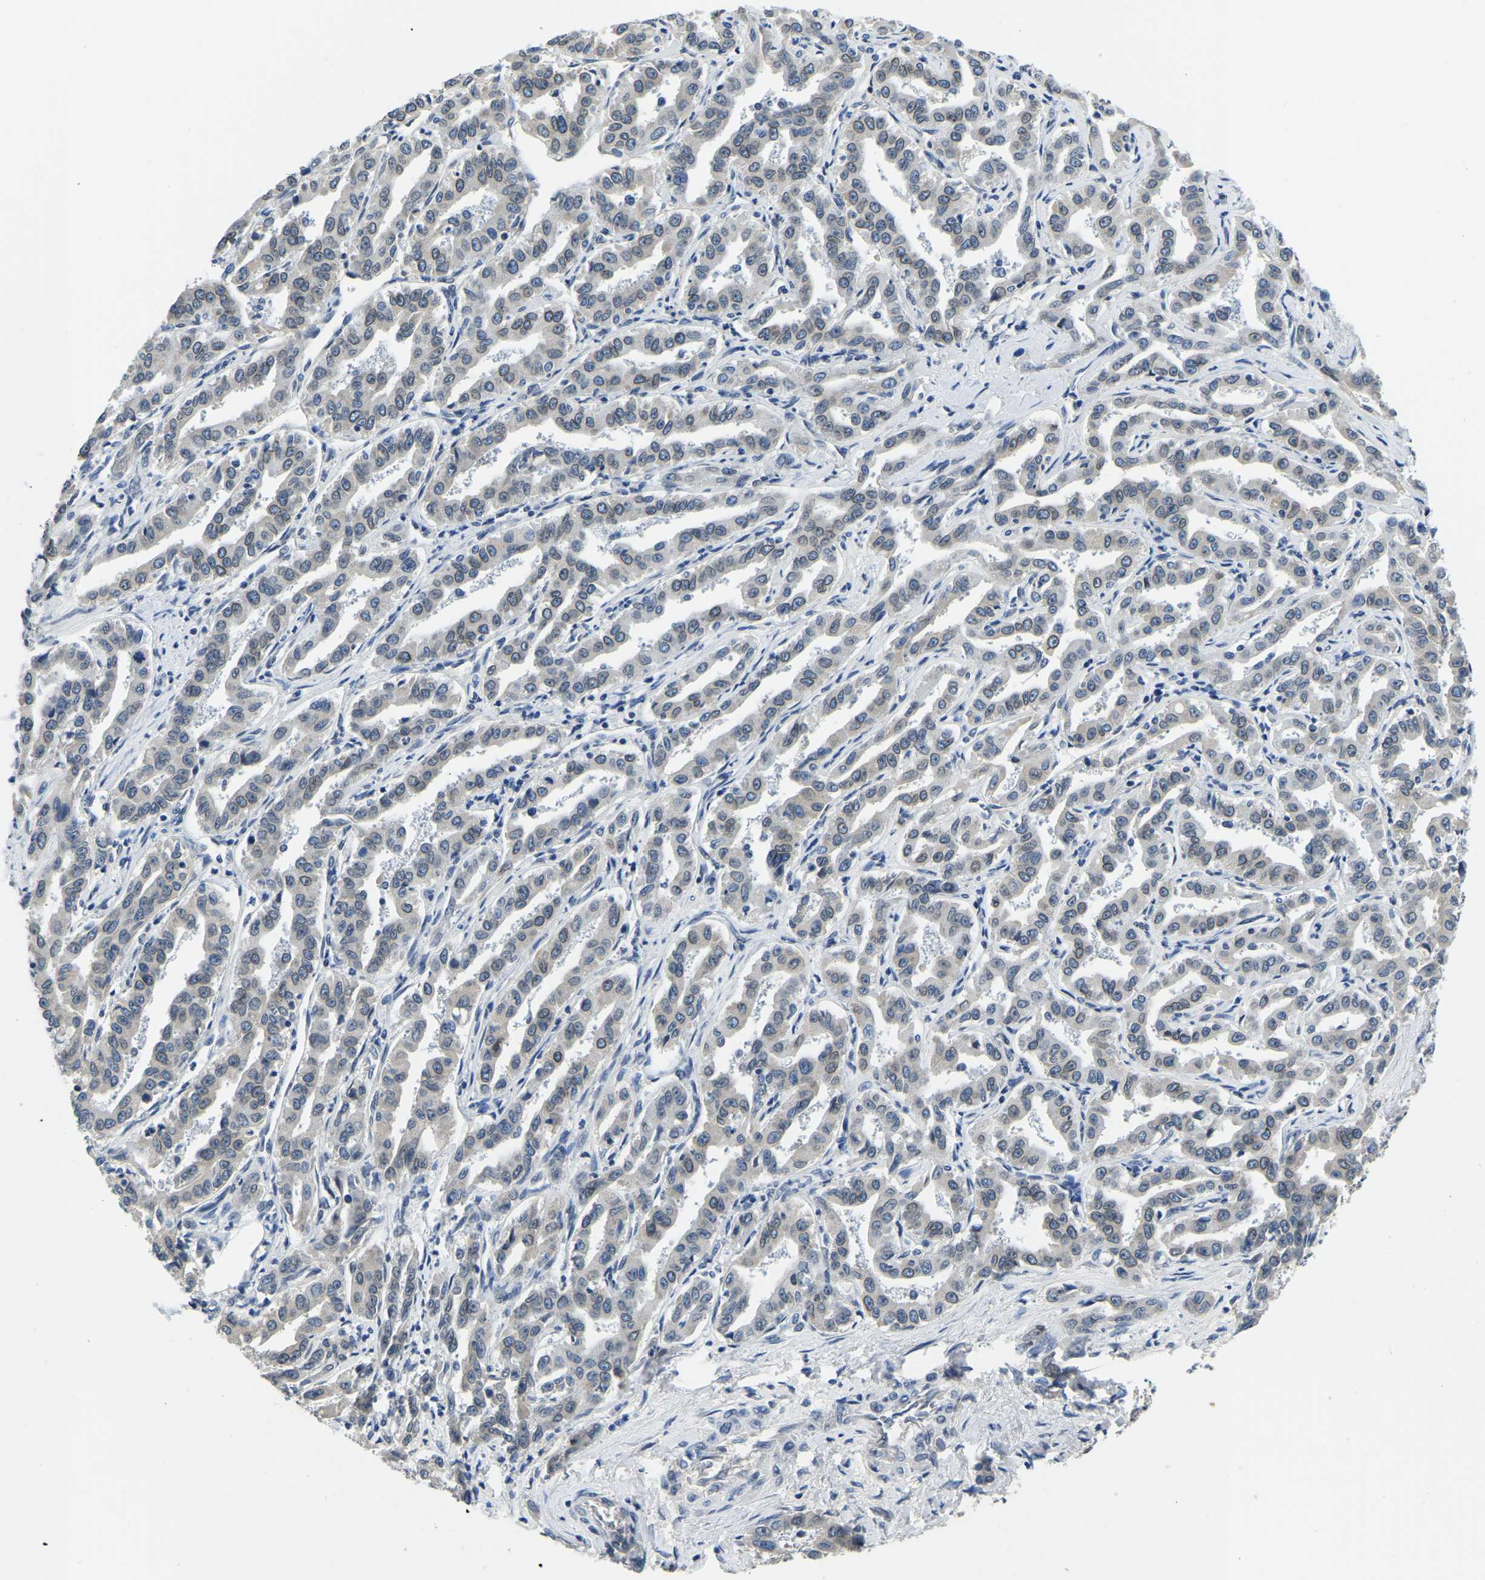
{"staining": {"intensity": "negative", "quantity": "none", "location": "none"}, "tissue": "liver cancer", "cell_type": "Tumor cells", "image_type": "cancer", "snomed": [{"axis": "morphology", "description": "Cholangiocarcinoma"}, {"axis": "topography", "description": "Liver"}], "caption": "A micrograph of liver cancer stained for a protein exhibits no brown staining in tumor cells. Nuclei are stained in blue.", "gene": "RANBP2", "patient": {"sex": "male", "age": 59}}